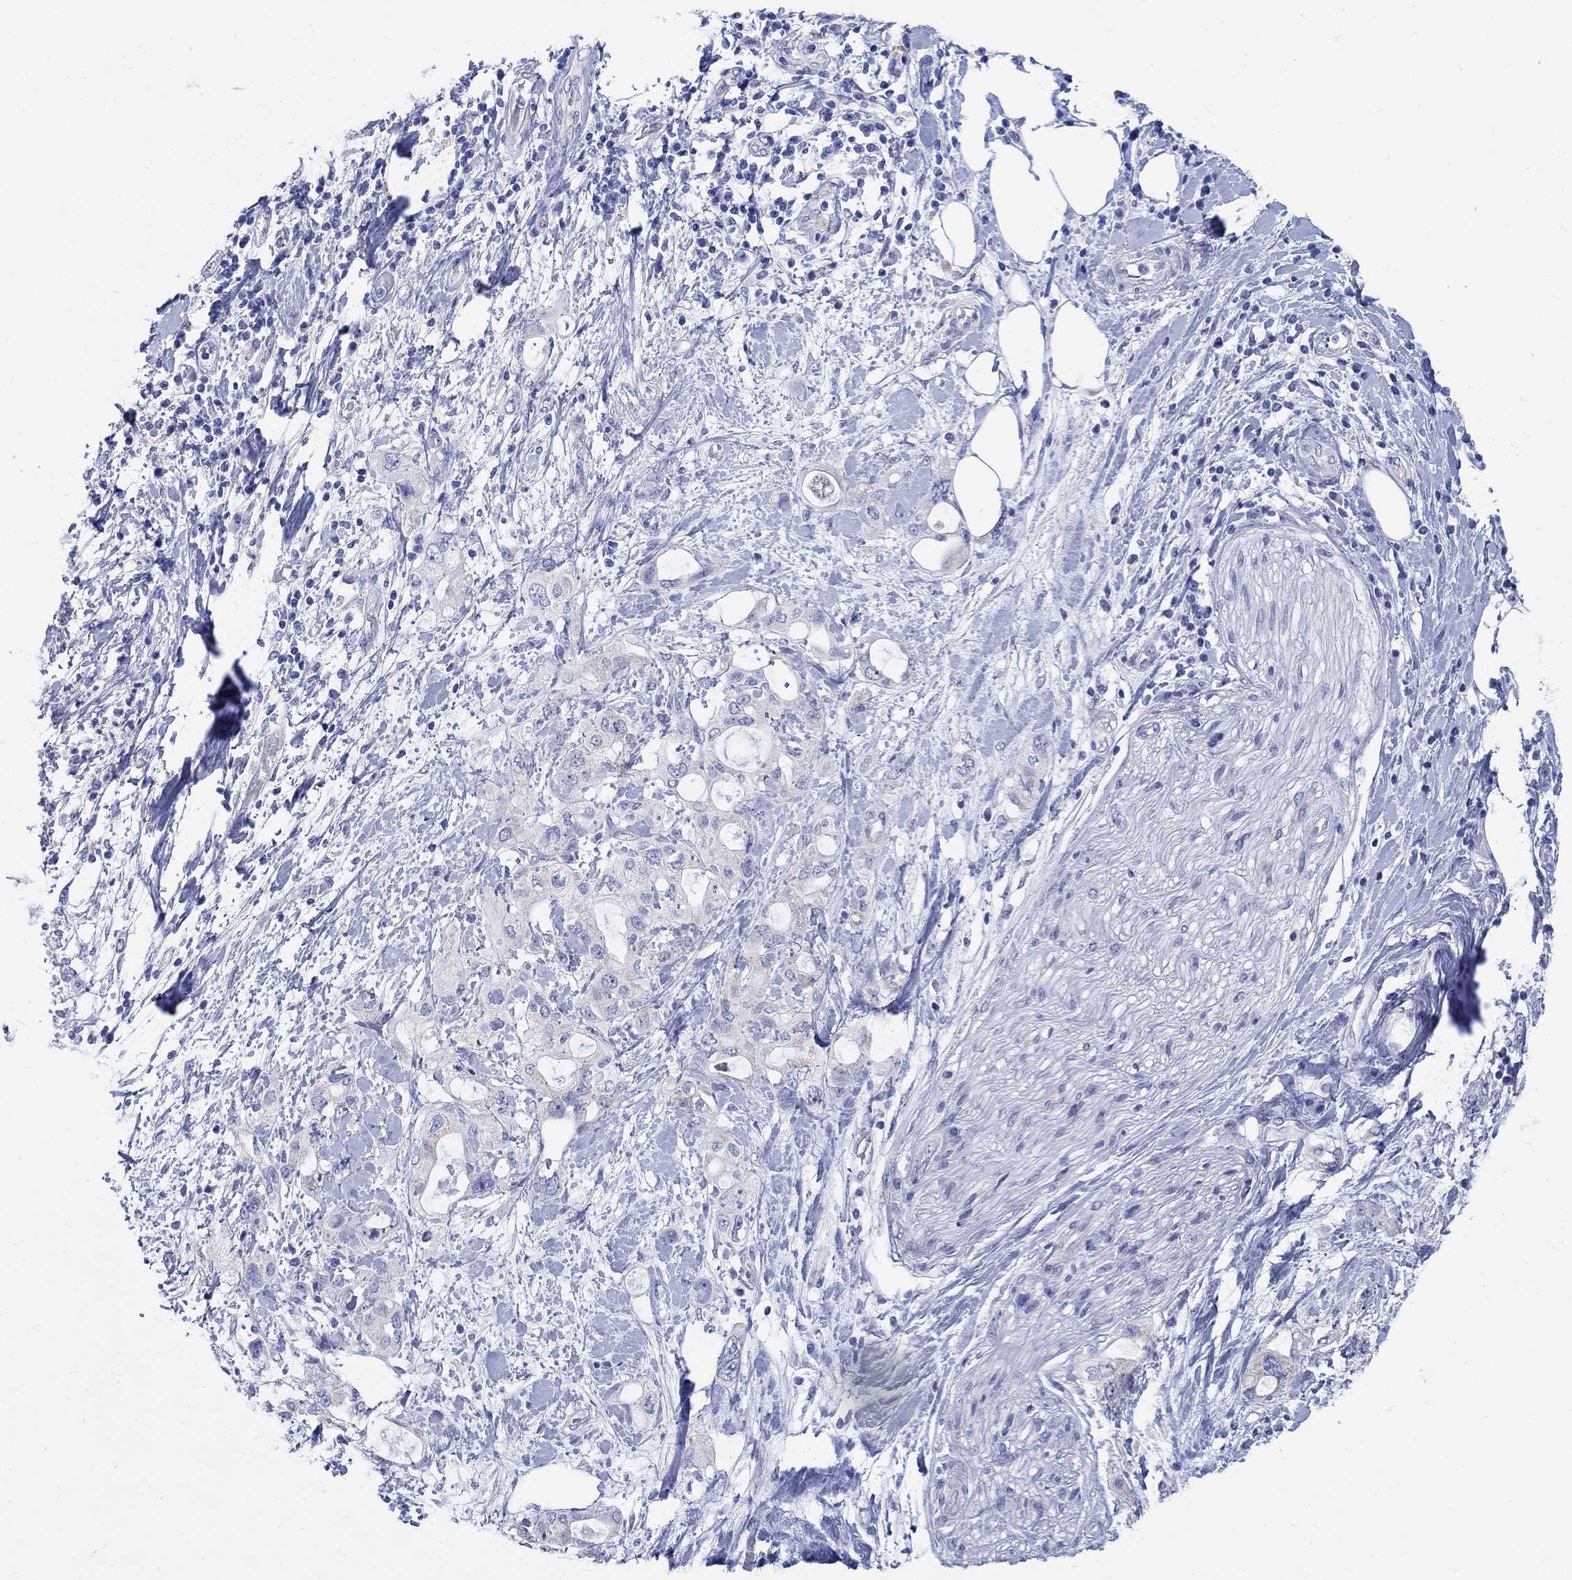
{"staining": {"intensity": "negative", "quantity": "none", "location": "none"}, "tissue": "pancreatic cancer", "cell_type": "Tumor cells", "image_type": "cancer", "snomed": [{"axis": "morphology", "description": "Adenocarcinoma, NOS"}, {"axis": "topography", "description": "Pancreas"}], "caption": "Pancreatic adenocarcinoma was stained to show a protein in brown. There is no significant expression in tumor cells. The staining was performed using DAB to visualize the protein expression in brown, while the nuclei were stained in blue with hematoxylin (Magnification: 20x).", "gene": "ZDHHC14", "patient": {"sex": "female", "age": 56}}